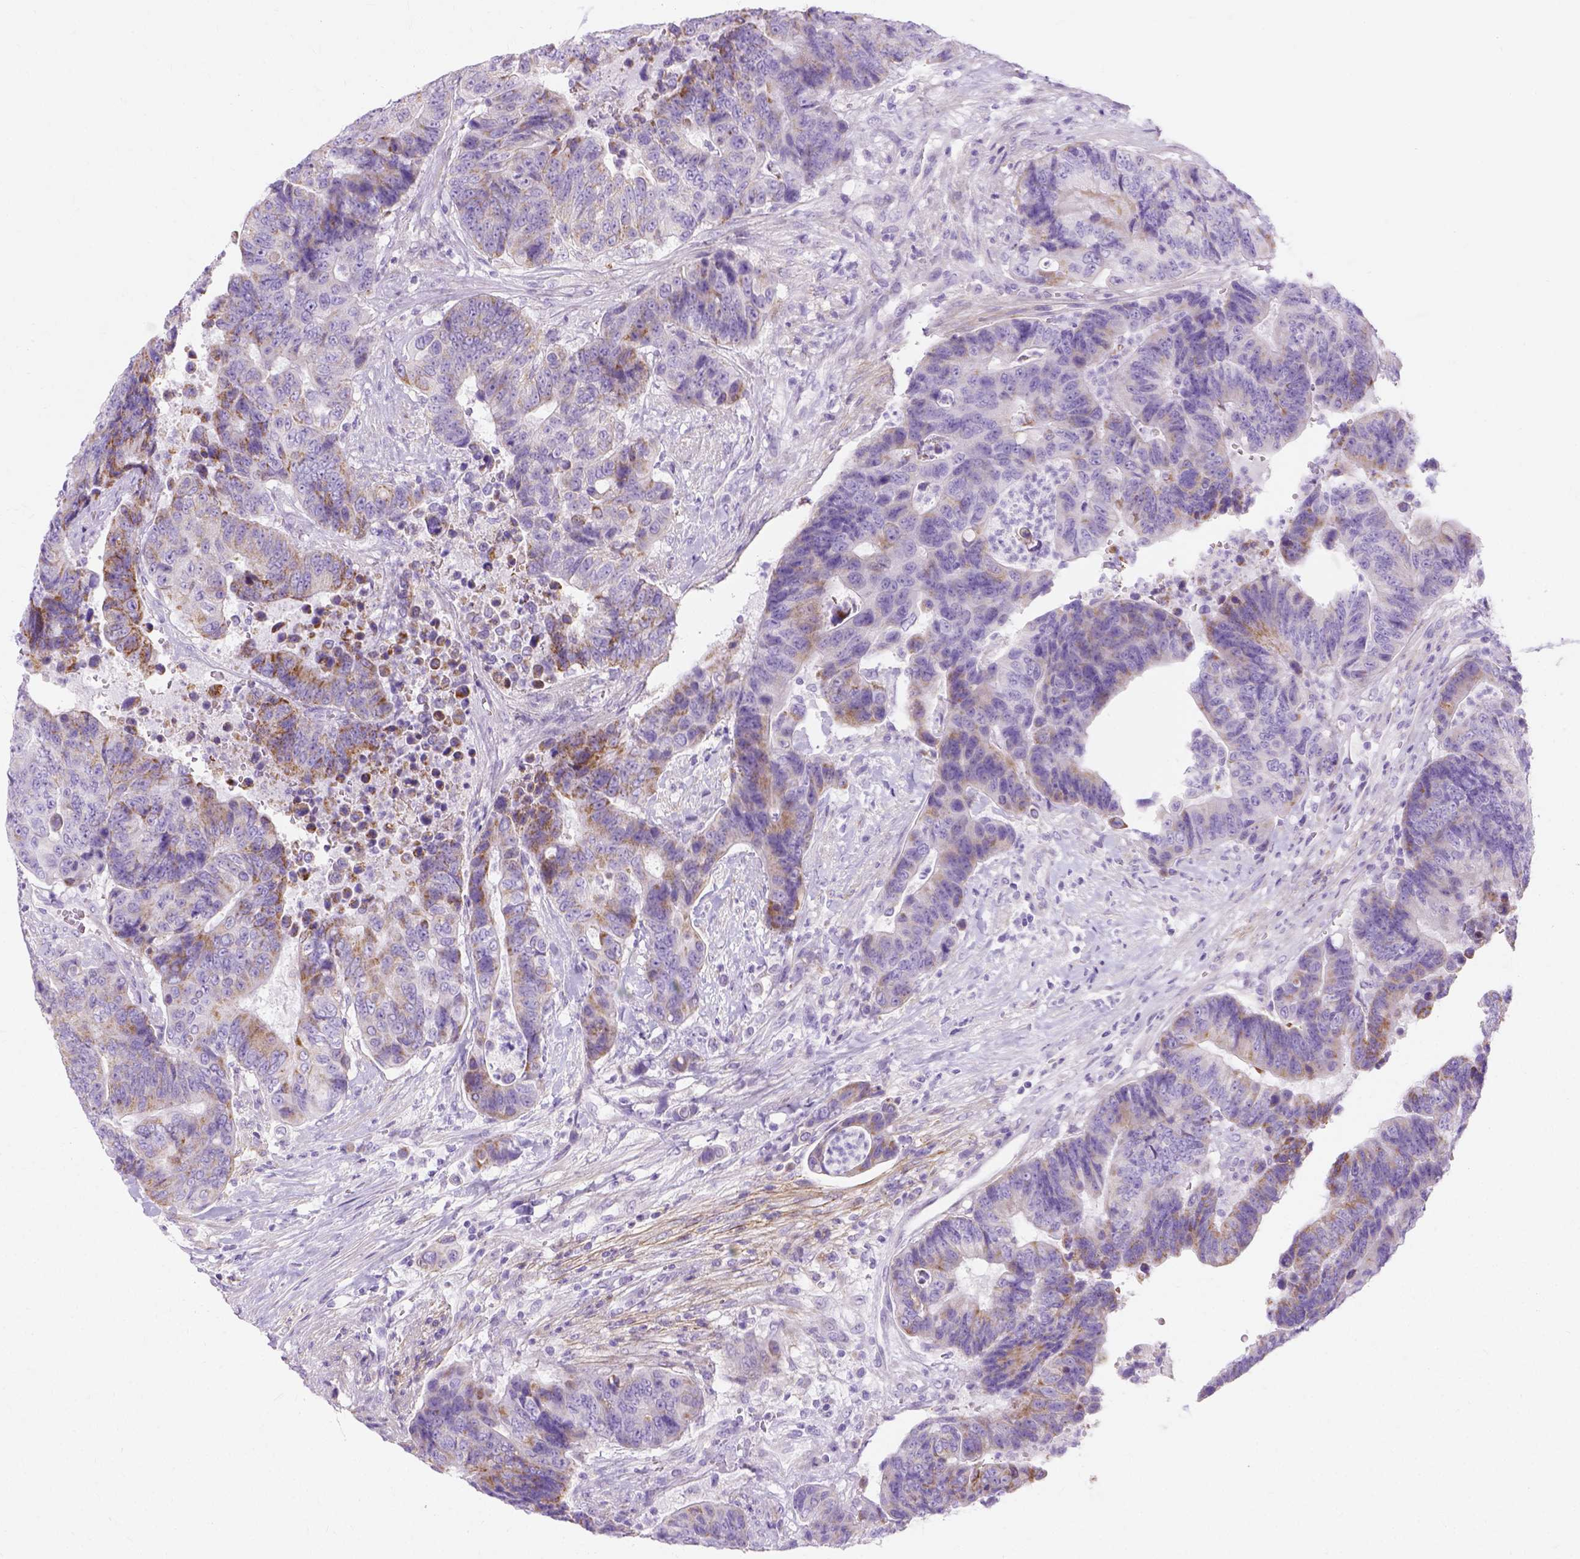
{"staining": {"intensity": "moderate", "quantity": "<25%", "location": "cytoplasmic/membranous"}, "tissue": "colorectal cancer", "cell_type": "Tumor cells", "image_type": "cancer", "snomed": [{"axis": "morphology", "description": "Adenocarcinoma, NOS"}, {"axis": "topography", "description": "Colon"}], "caption": "The immunohistochemical stain labels moderate cytoplasmic/membranous positivity in tumor cells of colorectal cancer (adenocarcinoma) tissue.", "gene": "MYH15", "patient": {"sex": "female", "age": 48}}